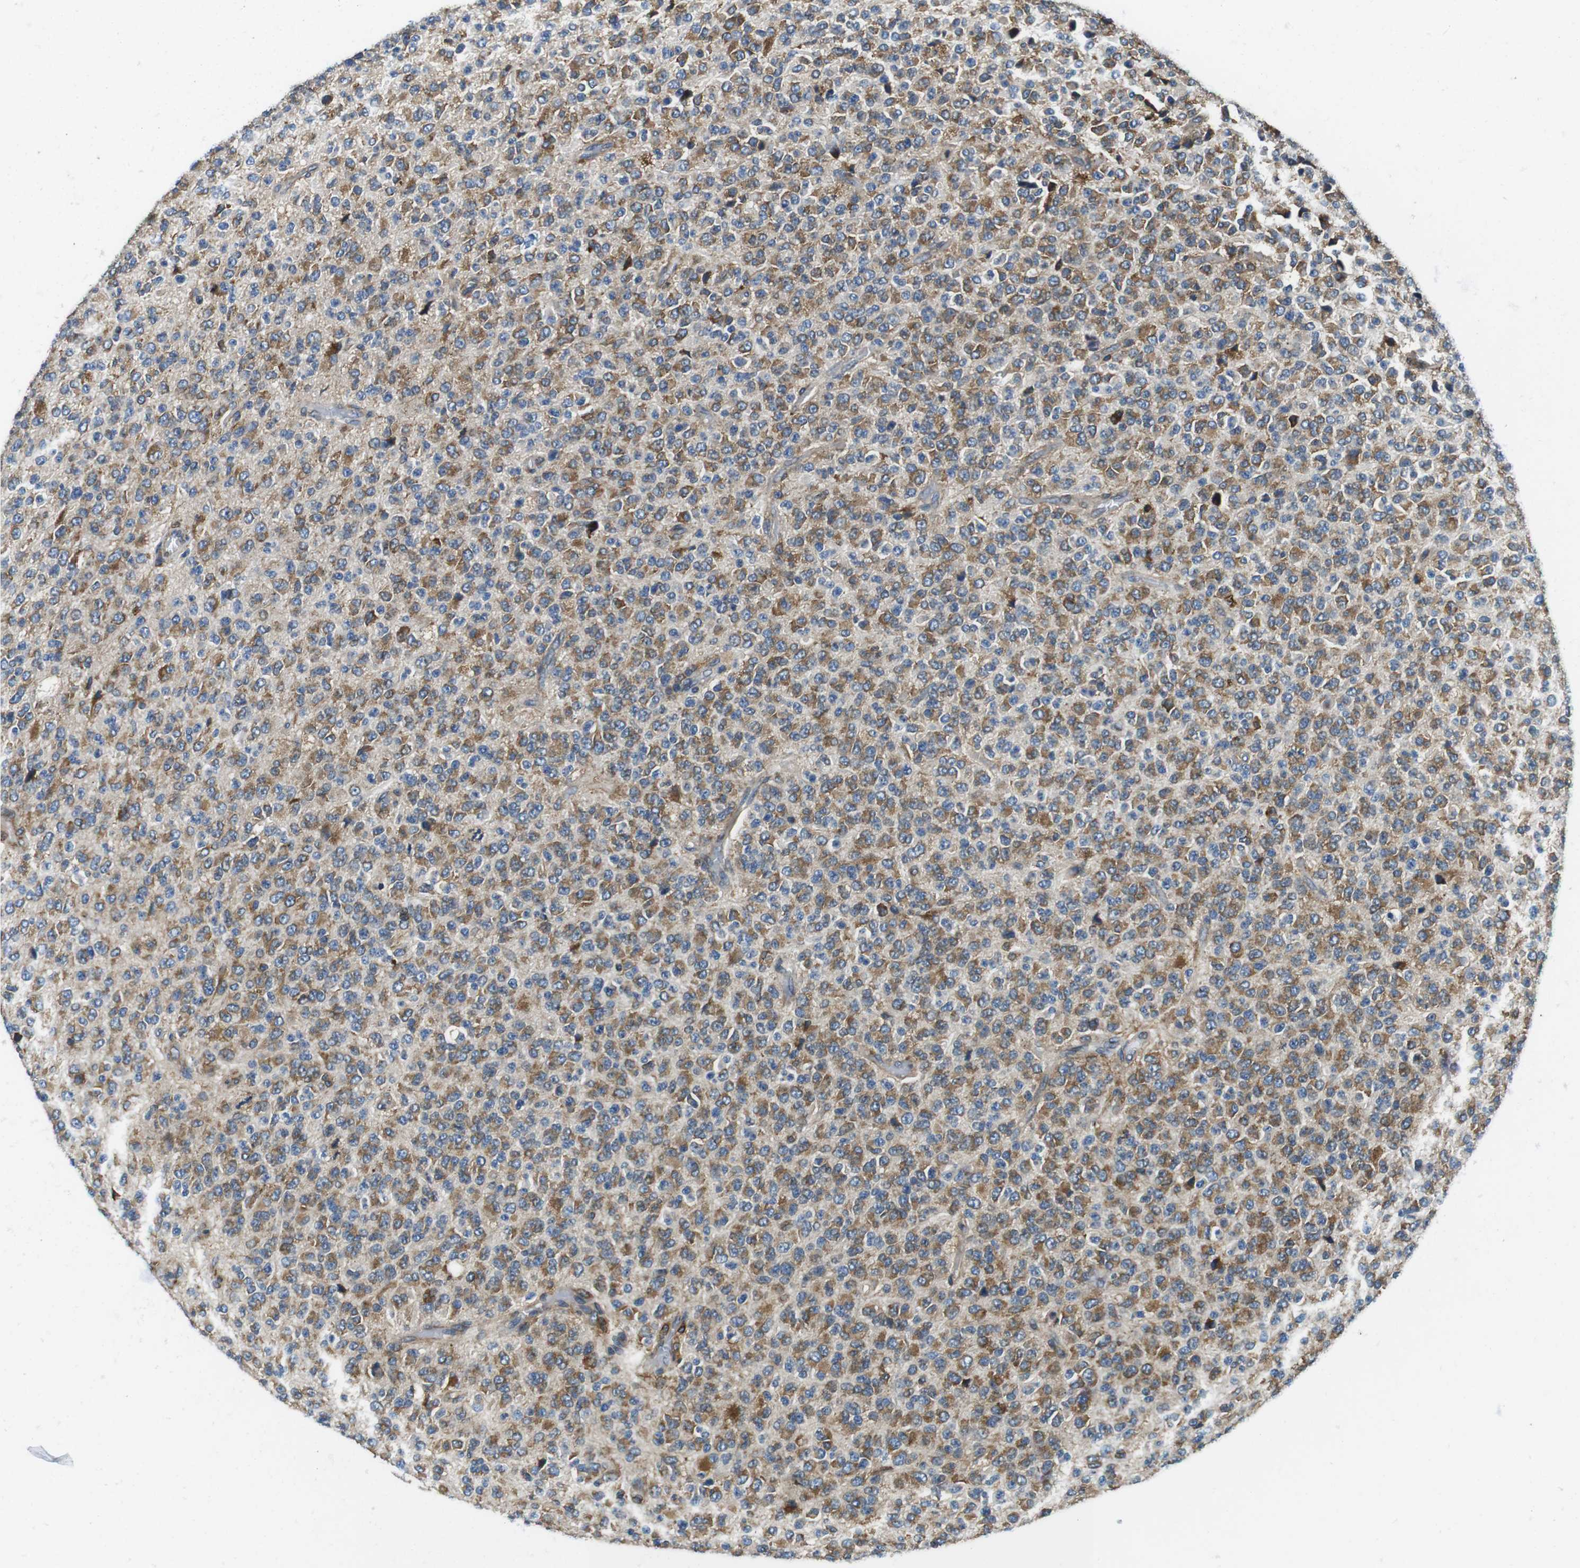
{"staining": {"intensity": "moderate", "quantity": ">75%", "location": "cytoplasmic/membranous"}, "tissue": "glioma", "cell_type": "Tumor cells", "image_type": "cancer", "snomed": [{"axis": "morphology", "description": "Glioma, malignant, High grade"}, {"axis": "topography", "description": "pancreas cauda"}], "caption": "A micrograph of glioma stained for a protein reveals moderate cytoplasmic/membranous brown staining in tumor cells.", "gene": "UGGT1", "patient": {"sex": "male", "age": 60}}